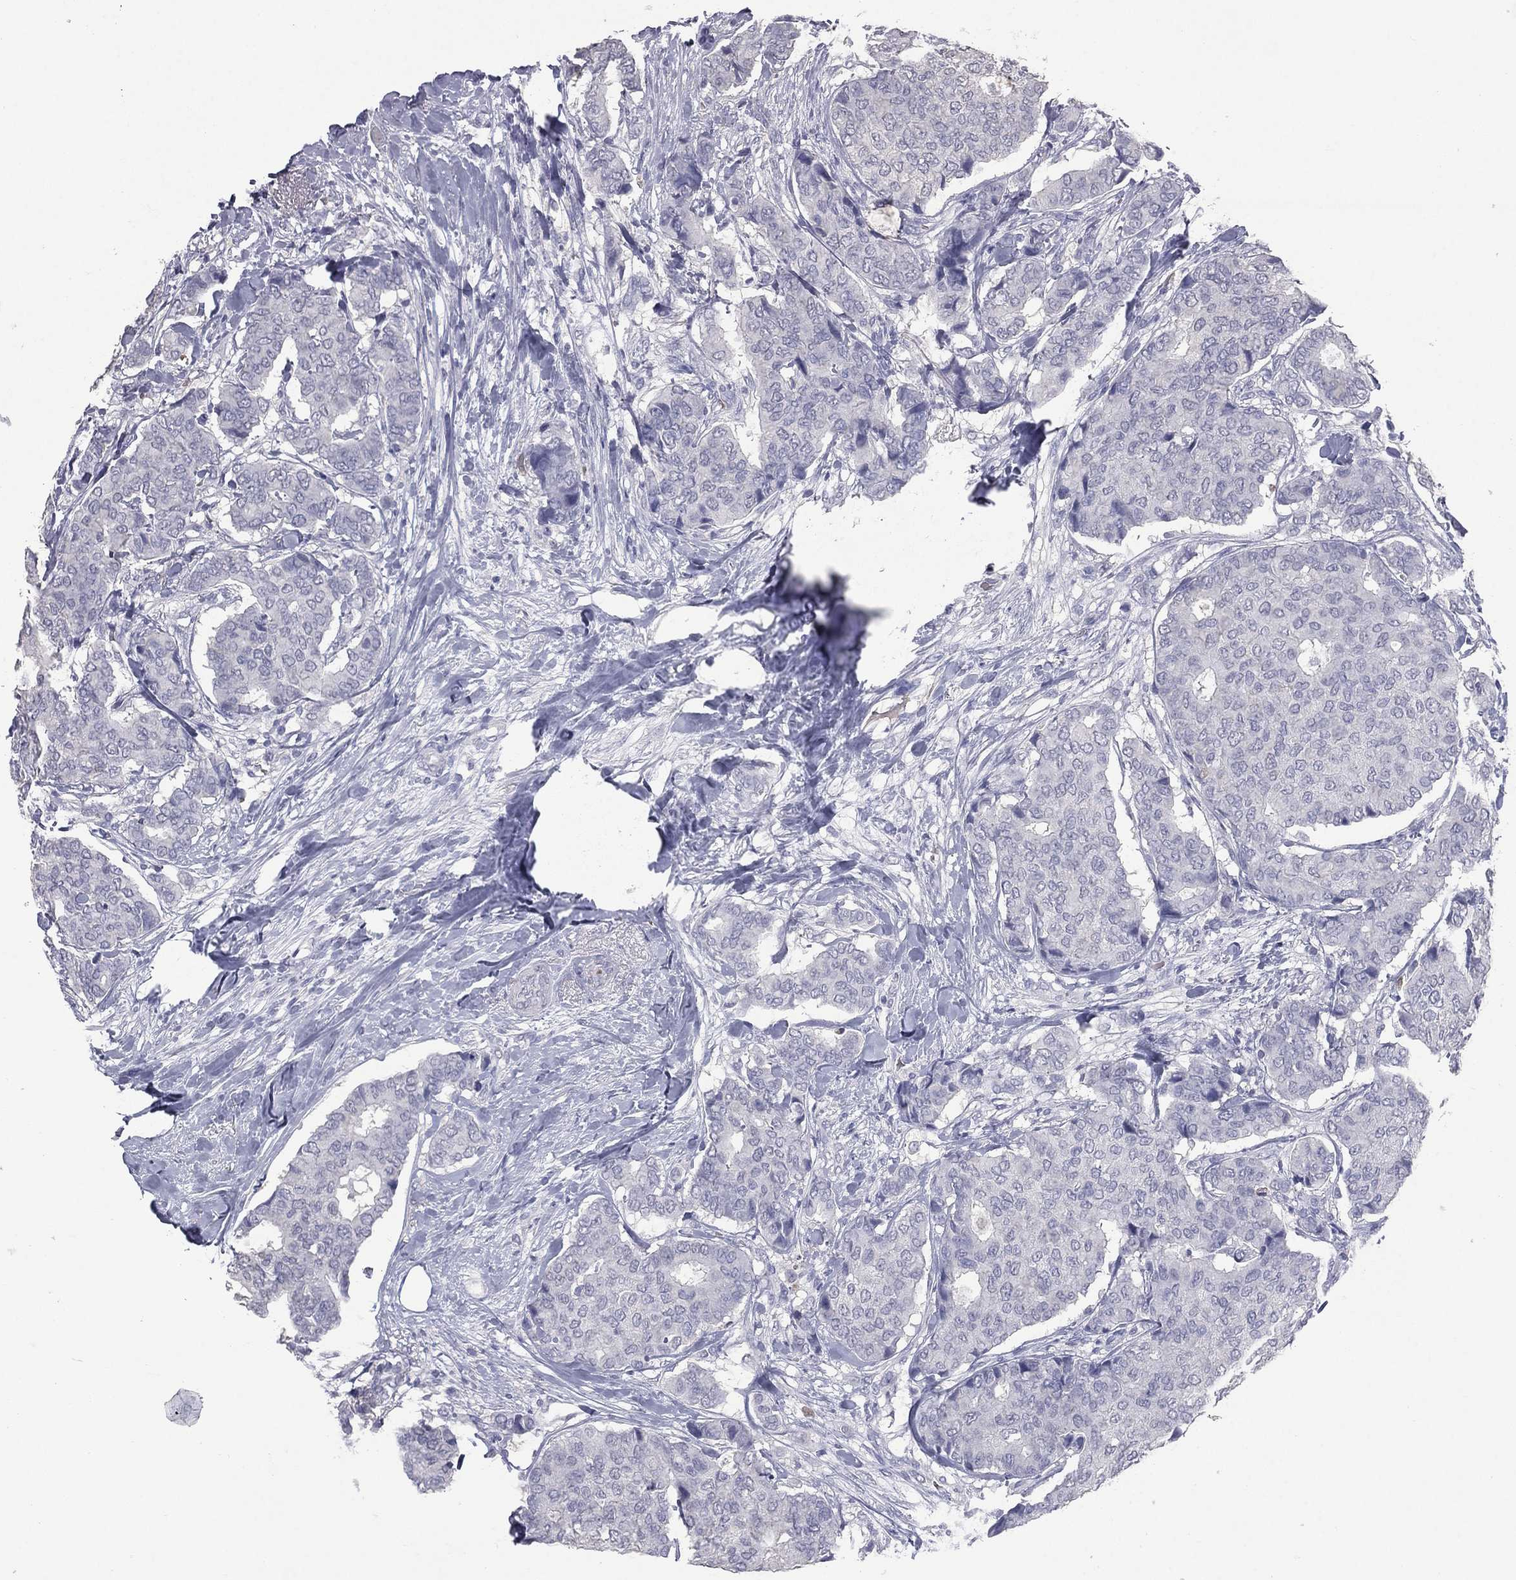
{"staining": {"intensity": "negative", "quantity": "none", "location": "none"}, "tissue": "breast cancer", "cell_type": "Tumor cells", "image_type": "cancer", "snomed": [{"axis": "morphology", "description": "Duct carcinoma"}, {"axis": "topography", "description": "Breast"}], "caption": "Image shows no protein positivity in tumor cells of breast invasive ductal carcinoma tissue.", "gene": "ESX1", "patient": {"sex": "female", "age": 75}}